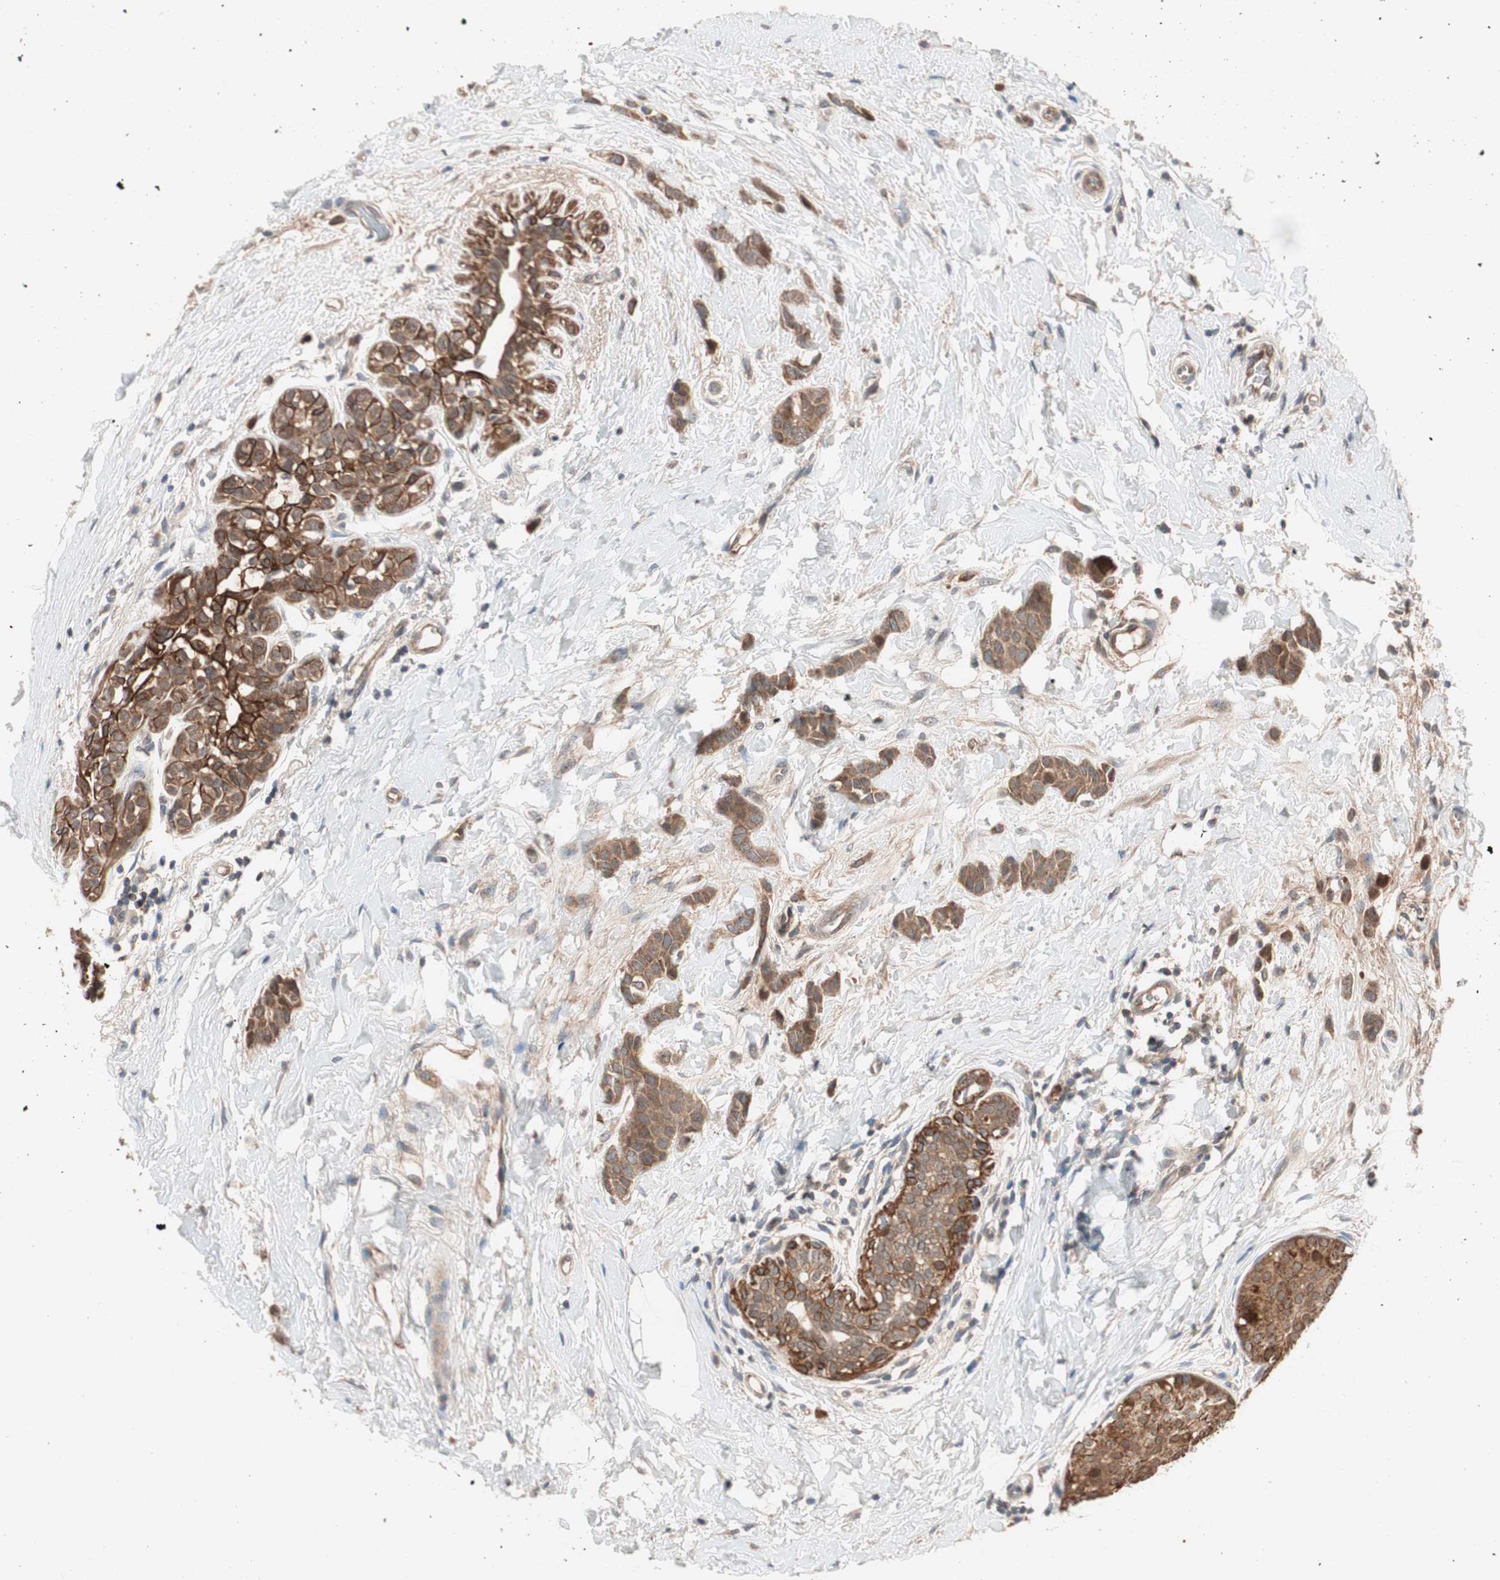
{"staining": {"intensity": "strong", "quantity": ">75%", "location": "cytoplasmic/membranous"}, "tissue": "breast cancer", "cell_type": "Tumor cells", "image_type": "cancer", "snomed": [{"axis": "morphology", "description": "Lobular carcinoma, in situ"}, {"axis": "morphology", "description": "Lobular carcinoma"}, {"axis": "topography", "description": "Breast"}], "caption": "Protein expression analysis of breast cancer displays strong cytoplasmic/membranous staining in about >75% of tumor cells. The protein of interest is stained brown, and the nuclei are stained in blue (DAB (3,3'-diaminobenzidine) IHC with brightfield microscopy, high magnification).", "gene": "HMBS", "patient": {"sex": "female", "age": 41}}